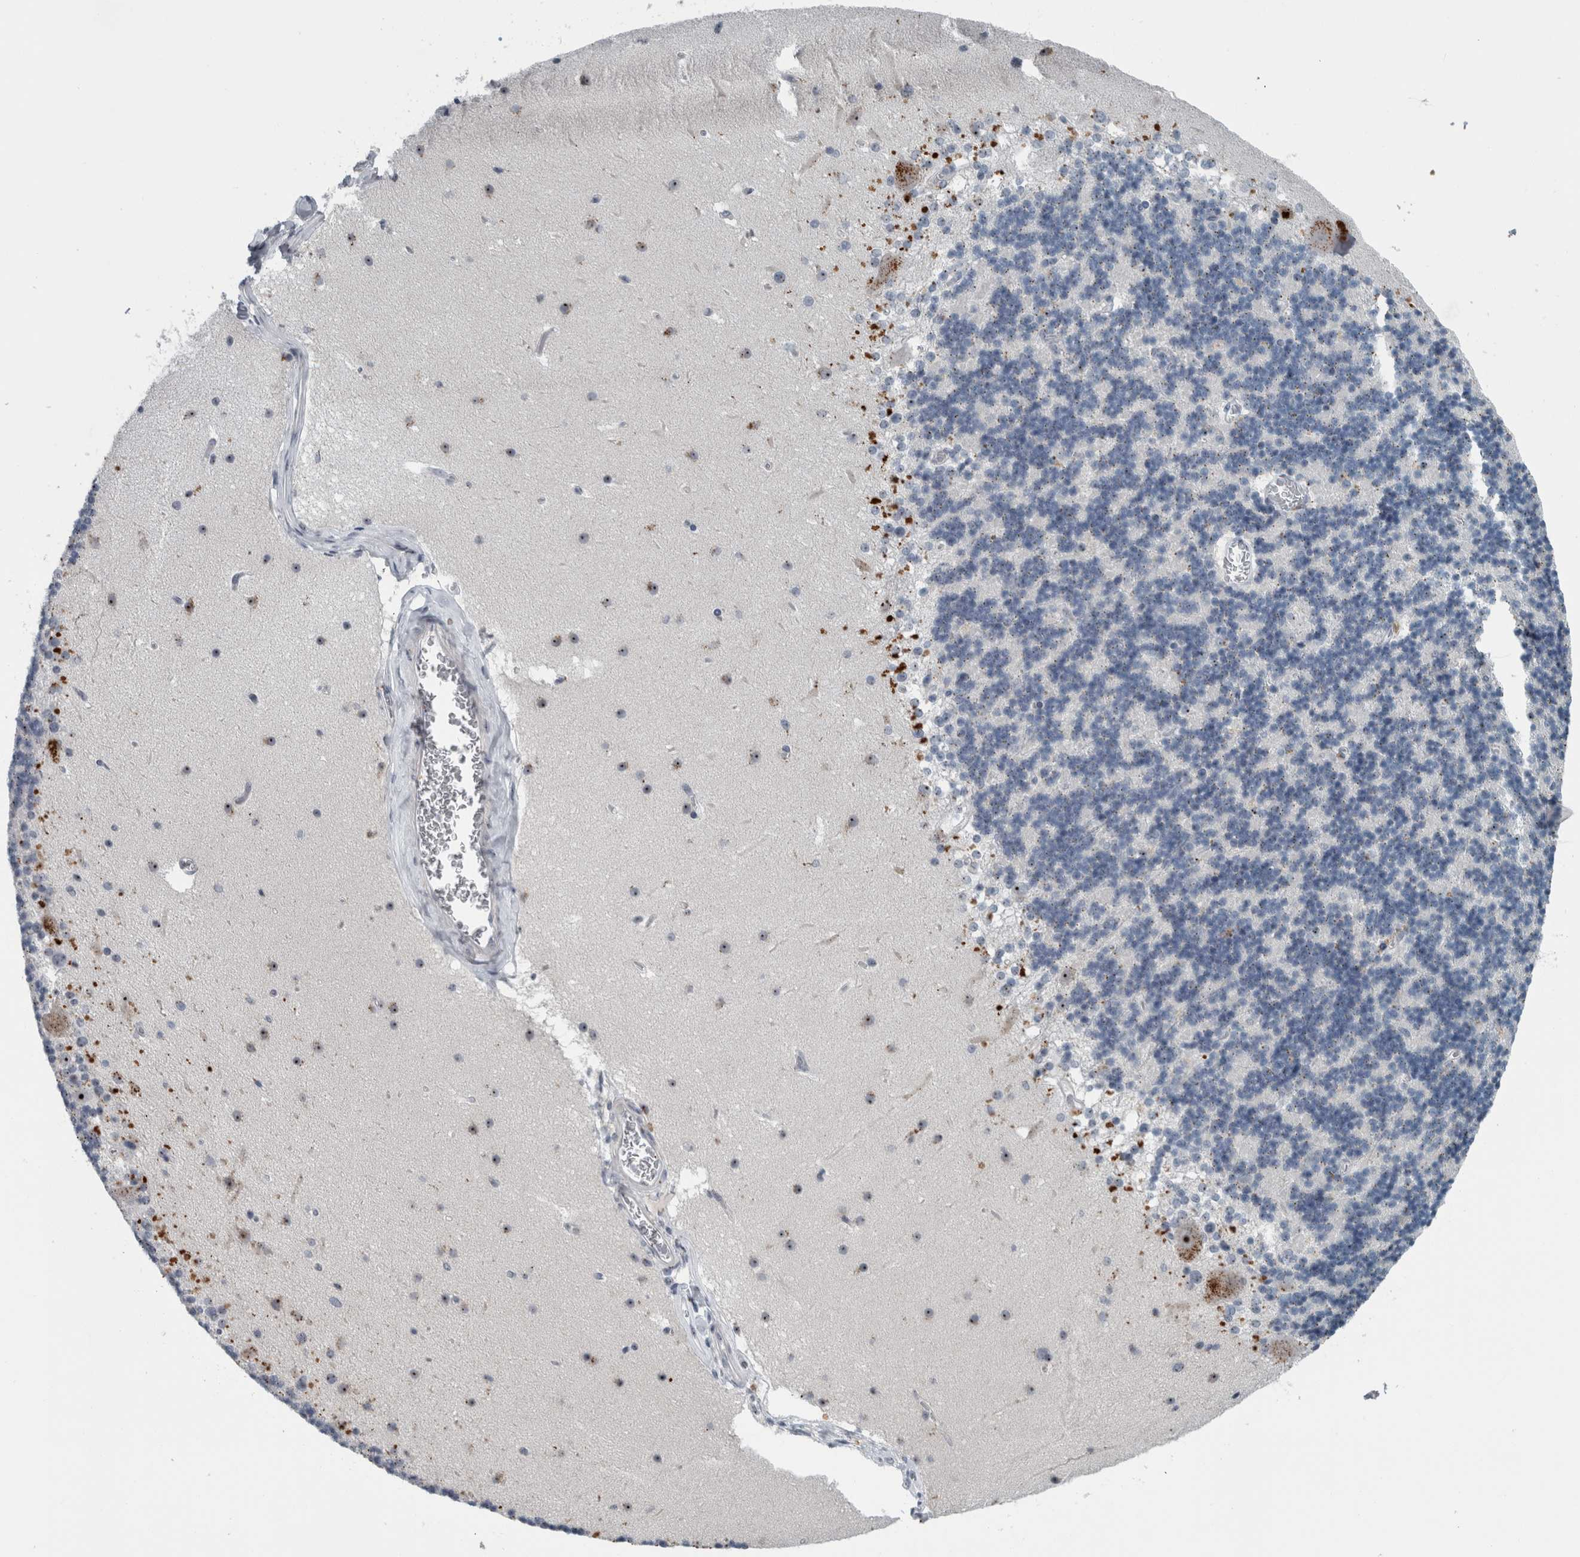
{"staining": {"intensity": "weak", "quantity": "25%-75%", "location": "nuclear"}, "tissue": "cerebellum", "cell_type": "Cells in granular layer", "image_type": "normal", "snomed": [{"axis": "morphology", "description": "Normal tissue, NOS"}, {"axis": "topography", "description": "Cerebellum"}], "caption": "The histopathology image reveals a brown stain indicating the presence of a protein in the nuclear of cells in granular layer in cerebellum. The staining is performed using DAB (3,3'-diaminobenzidine) brown chromogen to label protein expression. The nuclei are counter-stained blue using hematoxylin.", "gene": "UTP6", "patient": {"sex": "female", "age": 19}}